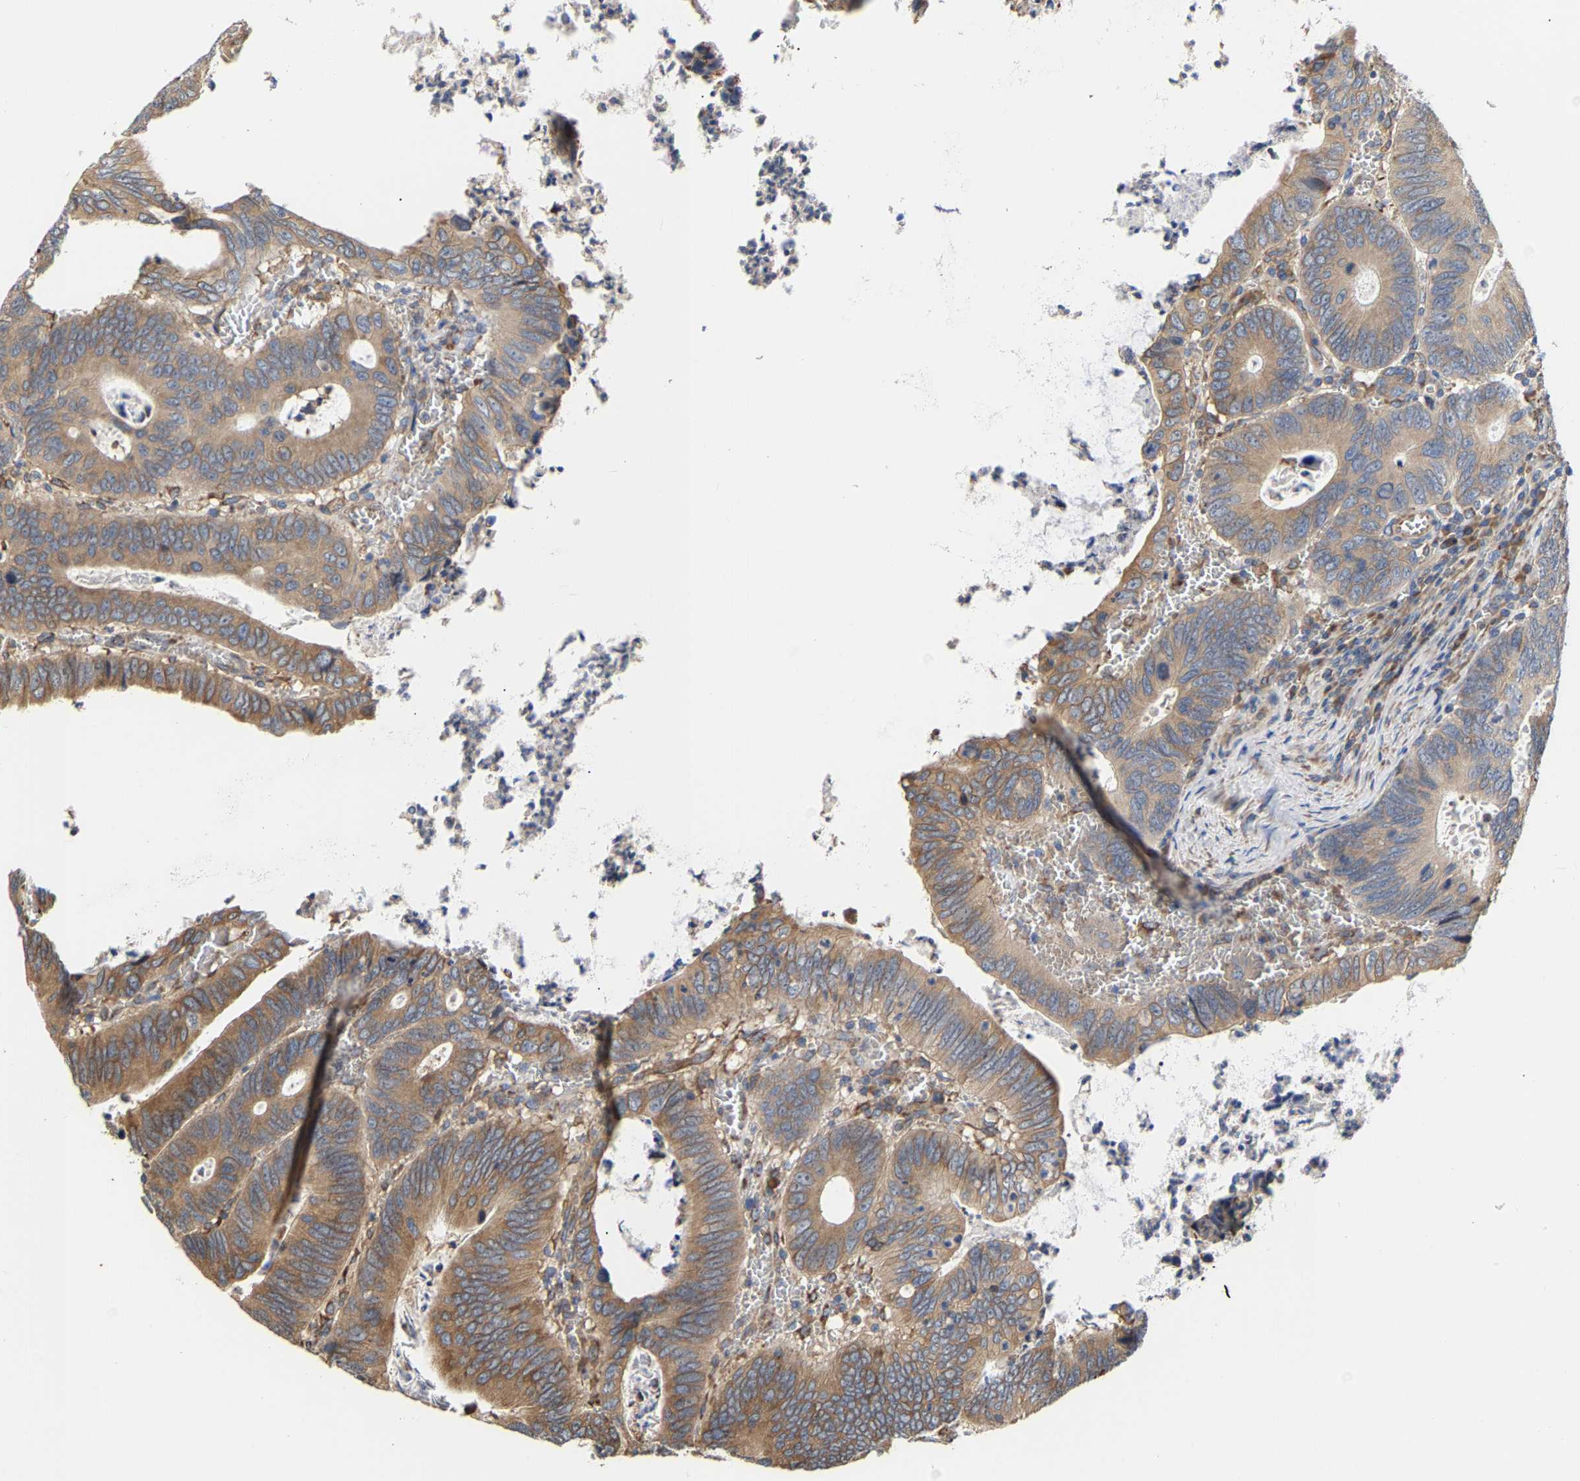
{"staining": {"intensity": "moderate", "quantity": ">75%", "location": "cytoplasmic/membranous"}, "tissue": "colorectal cancer", "cell_type": "Tumor cells", "image_type": "cancer", "snomed": [{"axis": "morphology", "description": "Inflammation, NOS"}, {"axis": "morphology", "description": "Adenocarcinoma, NOS"}, {"axis": "topography", "description": "Colon"}], "caption": "A high-resolution image shows immunohistochemistry (IHC) staining of adenocarcinoma (colorectal), which exhibits moderate cytoplasmic/membranous staining in approximately >75% of tumor cells.", "gene": "ARAP1", "patient": {"sex": "male", "age": 72}}